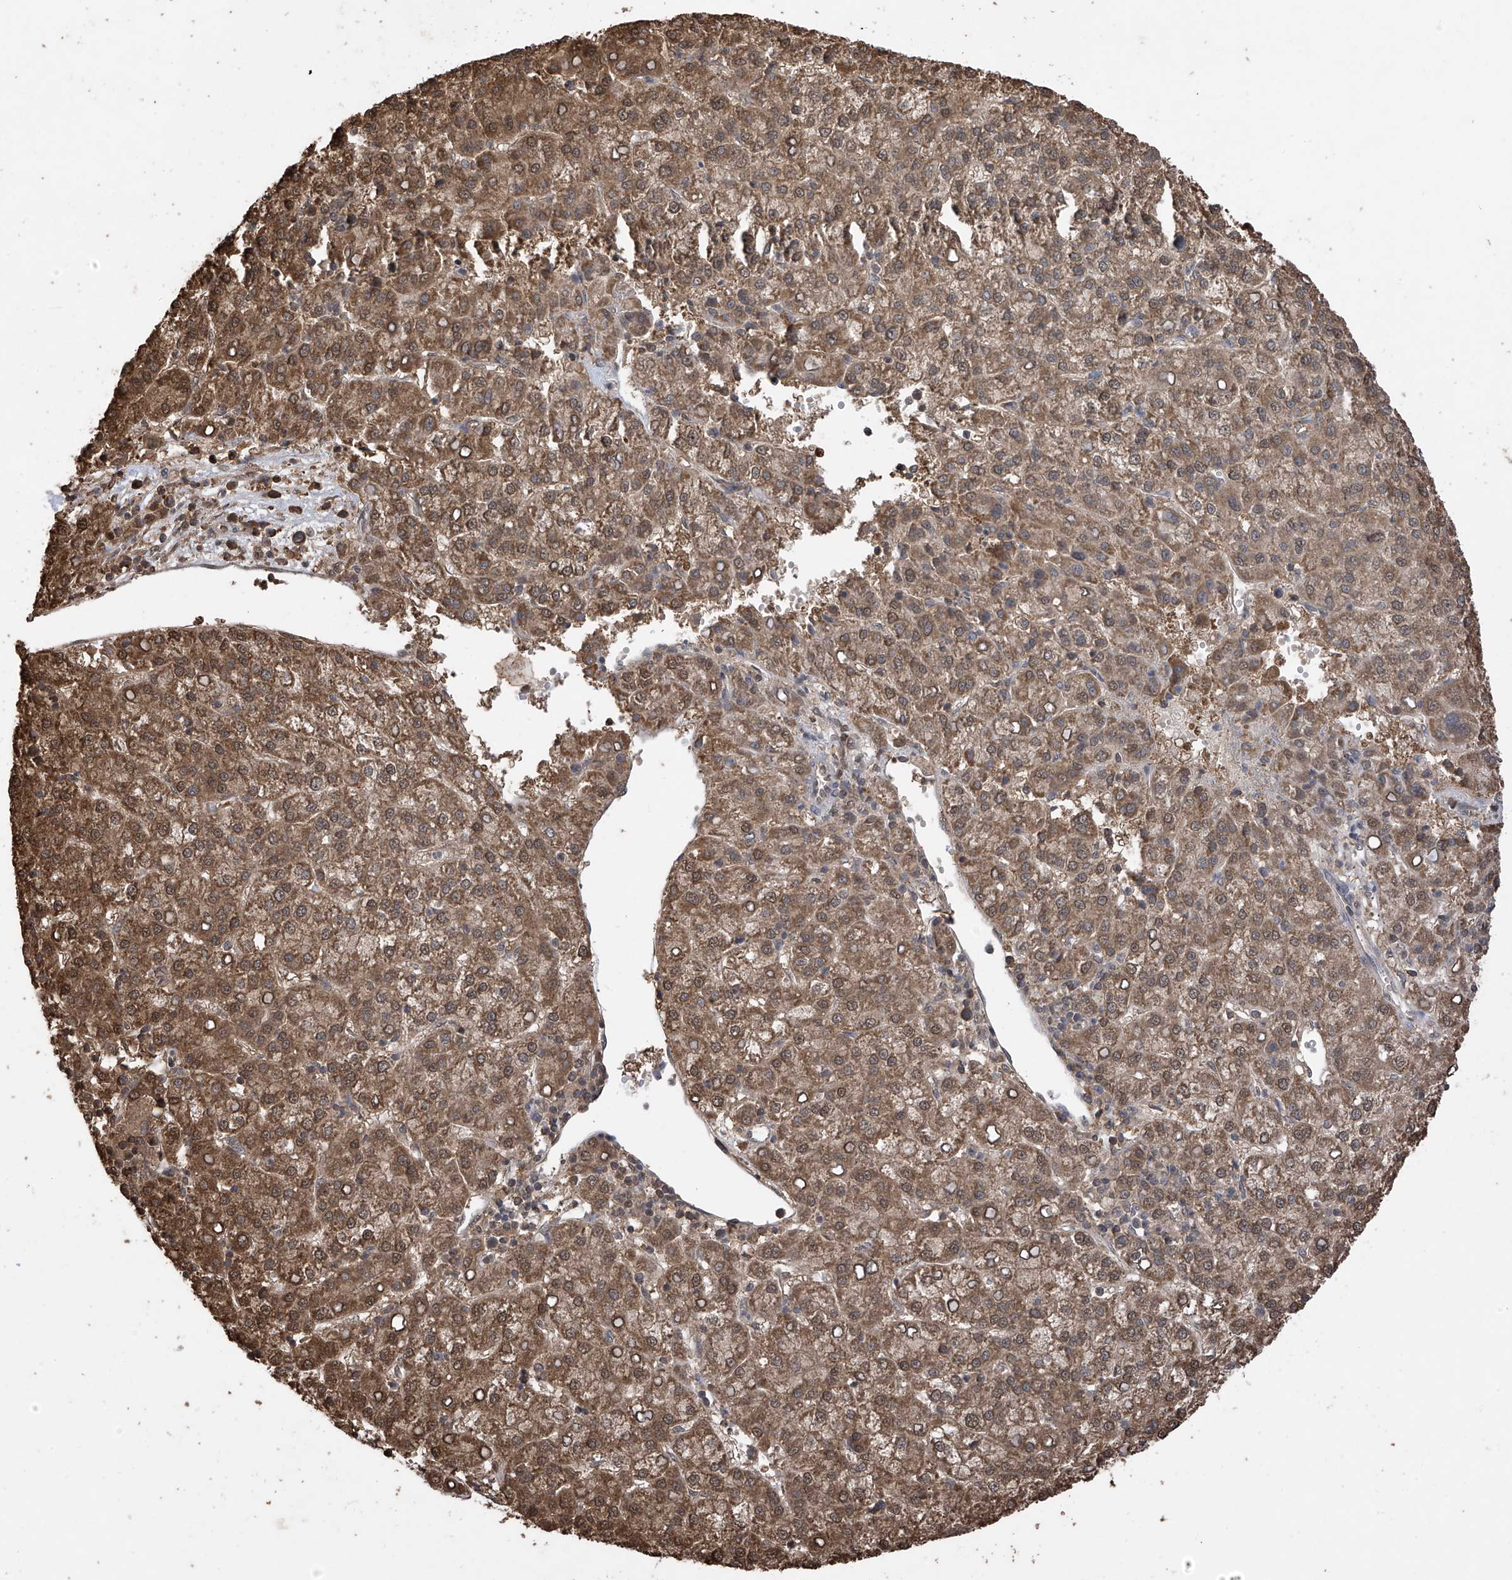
{"staining": {"intensity": "moderate", "quantity": ">75%", "location": "cytoplasmic/membranous,nuclear"}, "tissue": "liver cancer", "cell_type": "Tumor cells", "image_type": "cancer", "snomed": [{"axis": "morphology", "description": "Carcinoma, Hepatocellular, NOS"}, {"axis": "topography", "description": "Liver"}], "caption": "Moderate cytoplasmic/membranous and nuclear expression is present in approximately >75% of tumor cells in hepatocellular carcinoma (liver).", "gene": "PNPT1", "patient": {"sex": "female", "age": 58}}